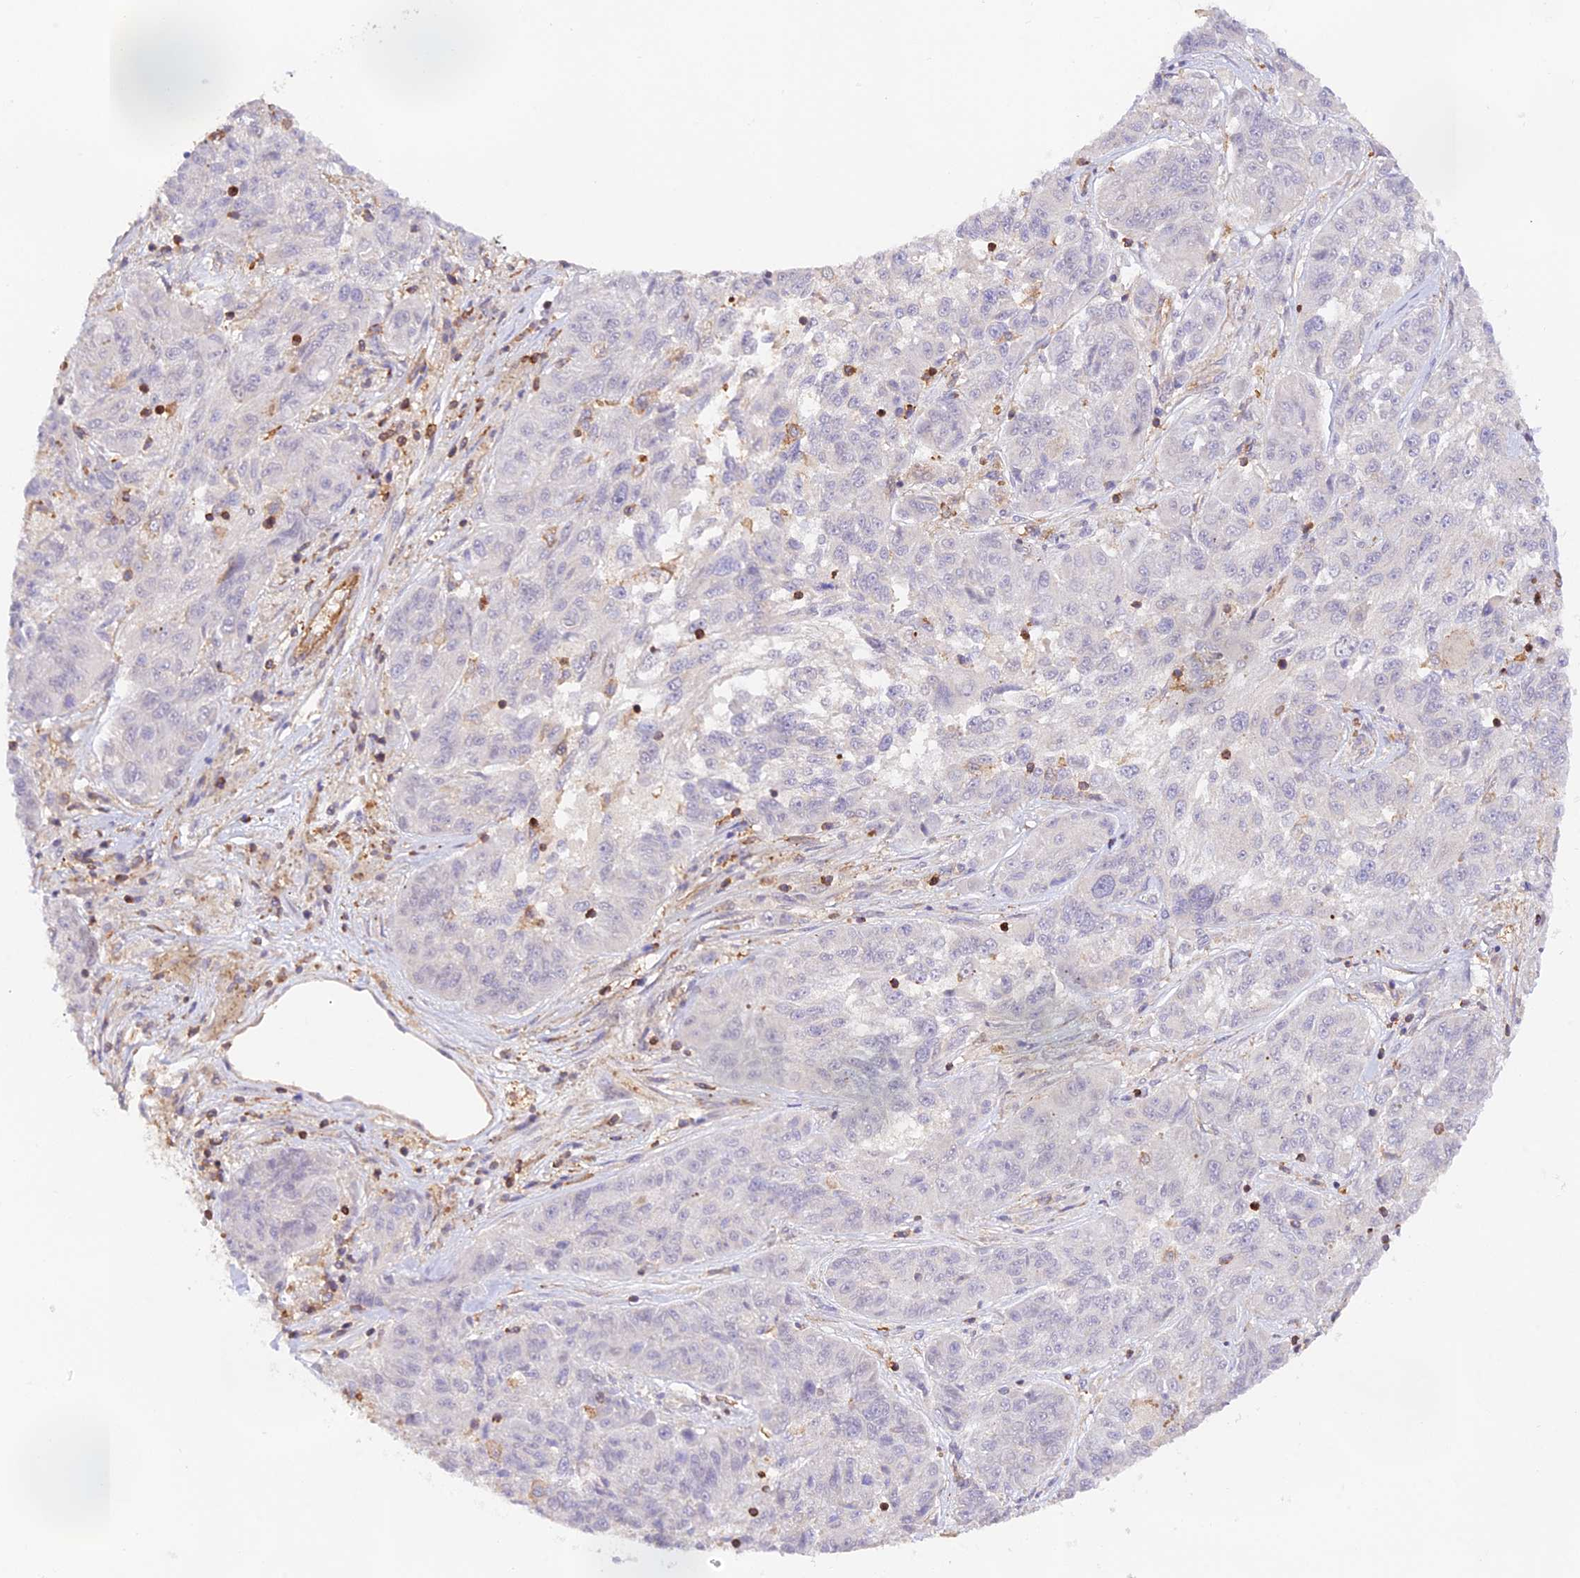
{"staining": {"intensity": "negative", "quantity": "none", "location": "none"}, "tissue": "melanoma", "cell_type": "Tumor cells", "image_type": "cancer", "snomed": [{"axis": "morphology", "description": "Malignant melanoma, NOS"}, {"axis": "topography", "description": "Skin"}], "caption": "A histopathology image of human melanoma is negative for staining in tumor cells.", "gene": "DENND1C", "patient": {"sex": "male", "age": 53}}